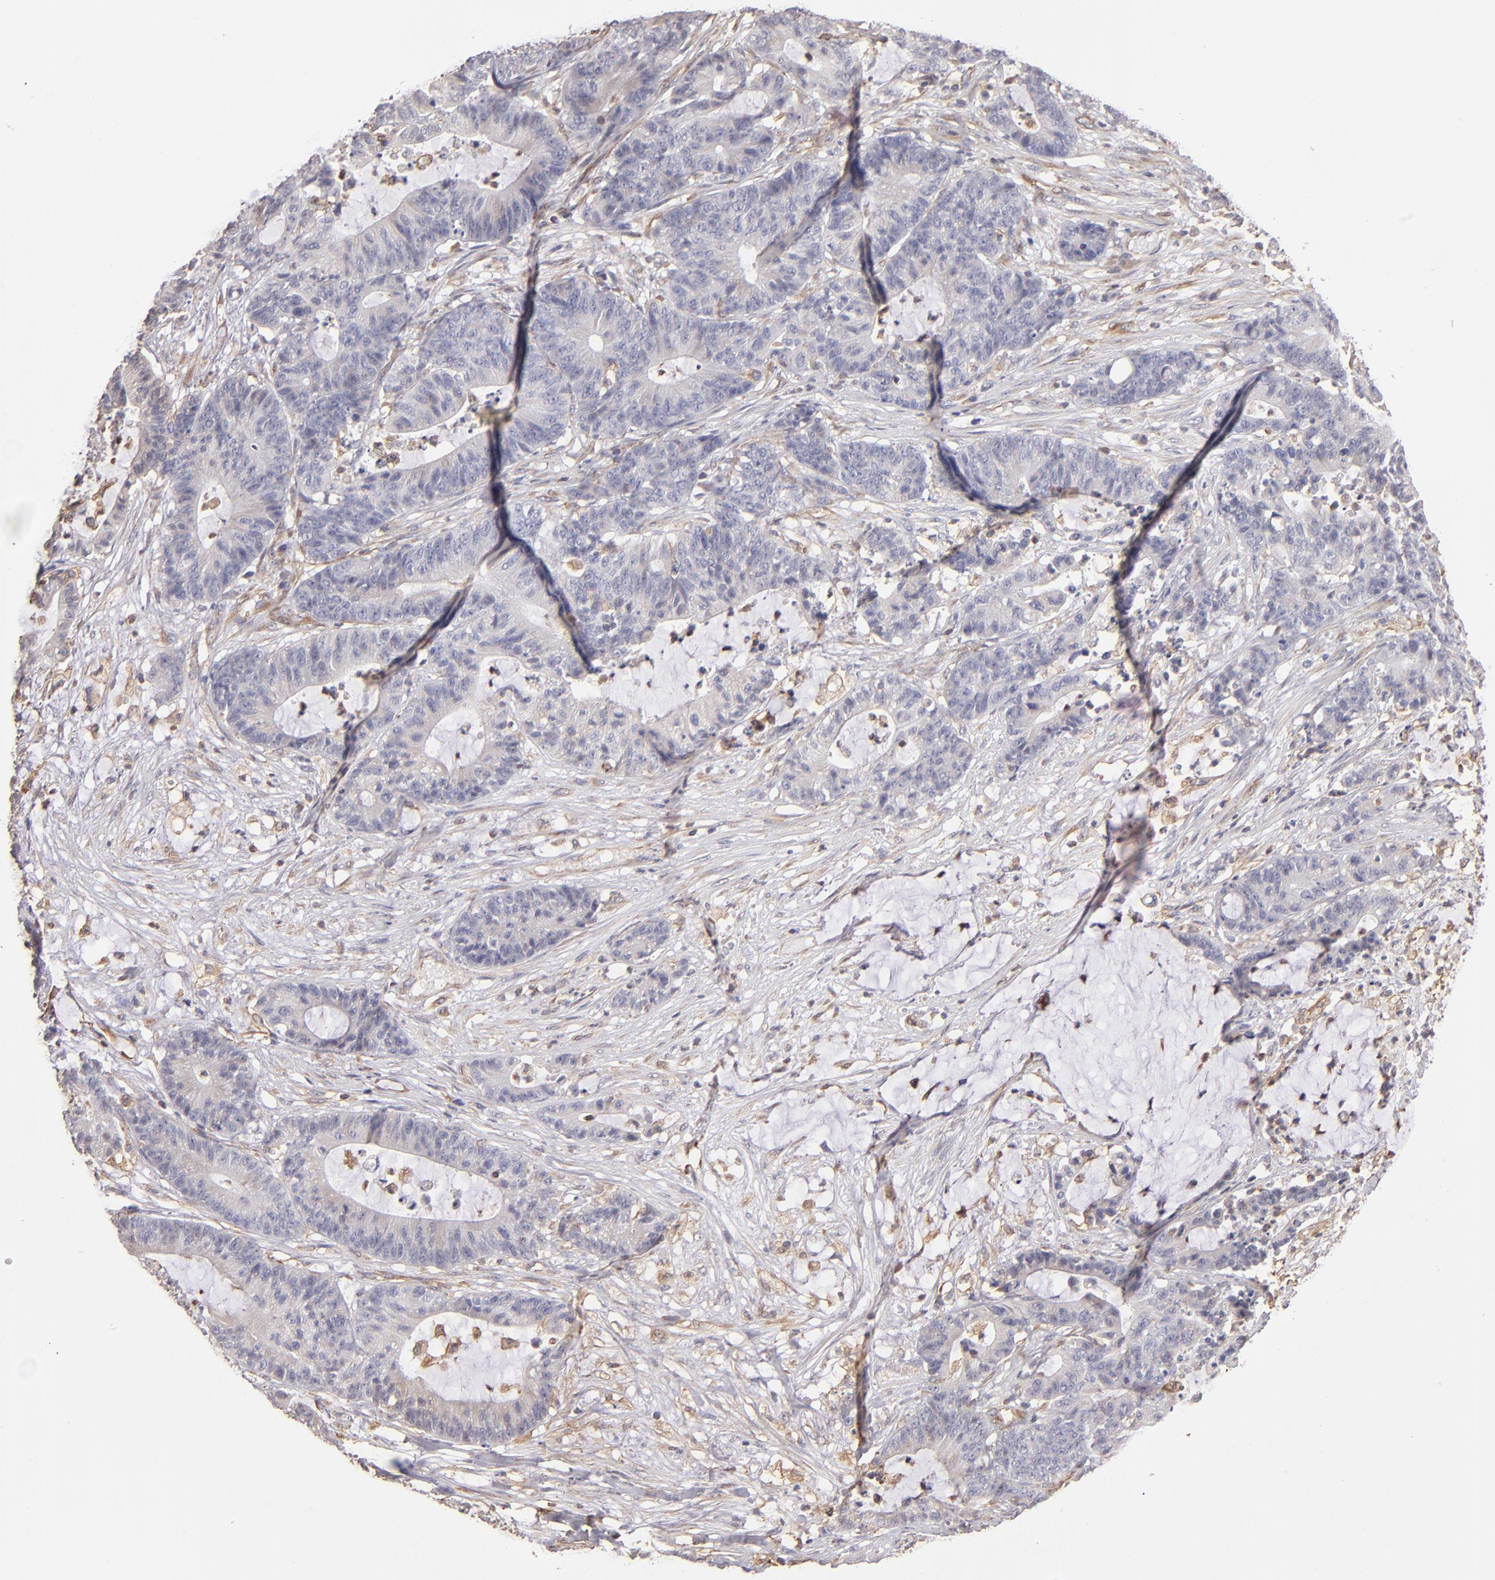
{"staining": {"intensity": "negative", "quantity": "none", "location": "none"}, "tissue": "colorectal cancer", "cell_type": "Tumor cells", "image_type": "cancer", "snomed": [{"axis": "morphology", "description": "Adenocarcinoma, NOS"}, {"axis": "topography", "description": "Colon"}], "caption": "Immunohistochemistry of human adenocarcinoma (colorectal) reveals no expression in tumor cells.", "gene": "ABCC1", "patient": {"sex": "female", "age": 84}}